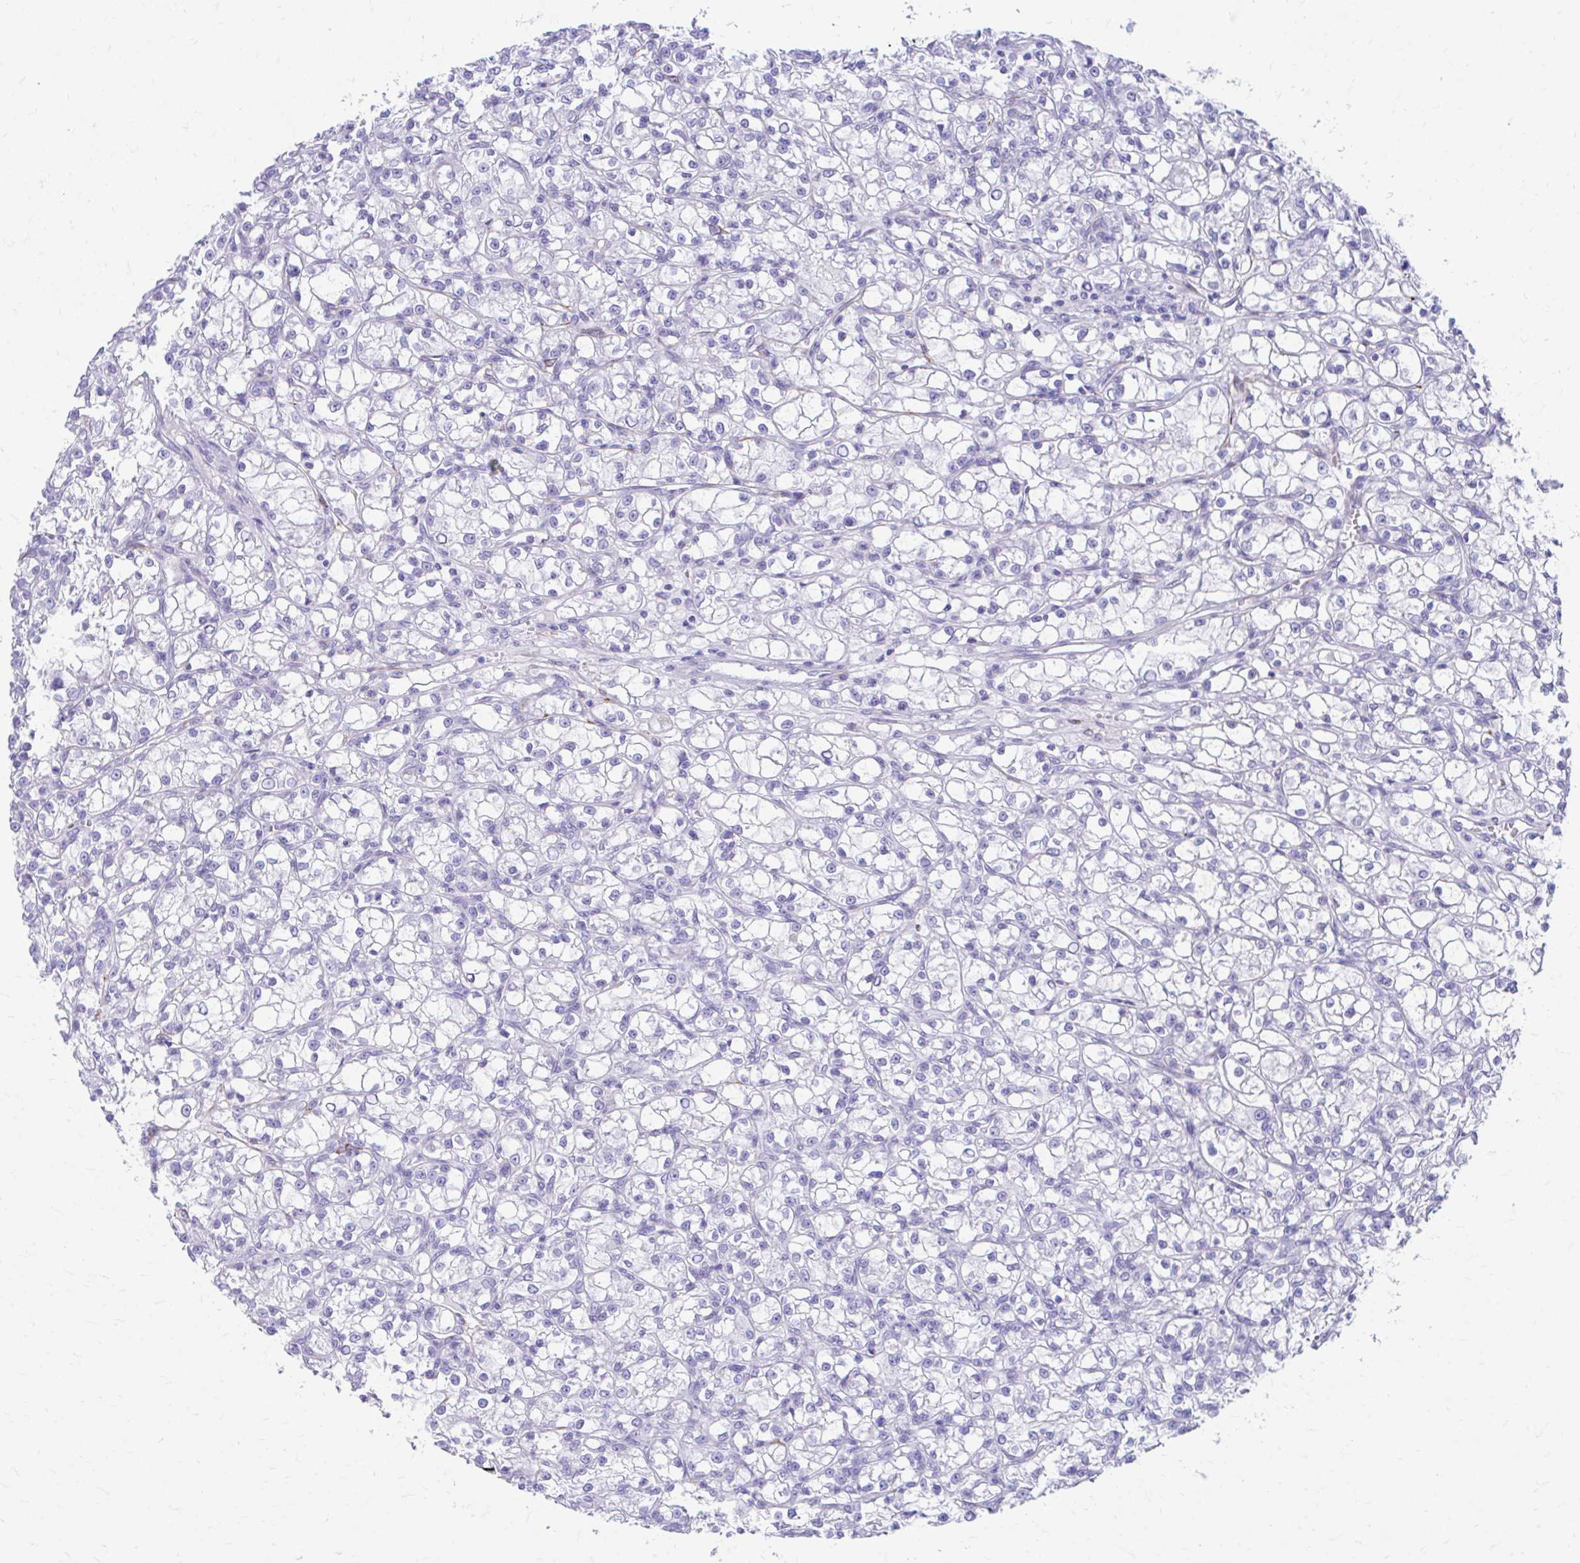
{"staining": {"intensity": "negative", "quantity": "none", "location": "none"}, "tissue": "renal cancer", "cell_type": "Tumor cells", "image_type": "cancer", "snomed": [{"axis": "morphology", "description": "Adenocarcinoma, NOS"}, {"axis": "topography", "description": "Kidney"}], "caption": "Immunohistochemistry histopathology image of human renal adenocarcinoma stained for a protein (brown), which demonstrates no positivity in tumor cells.", "gene": "KRIT1", "patient": {"sex": "female", "age": 59}}